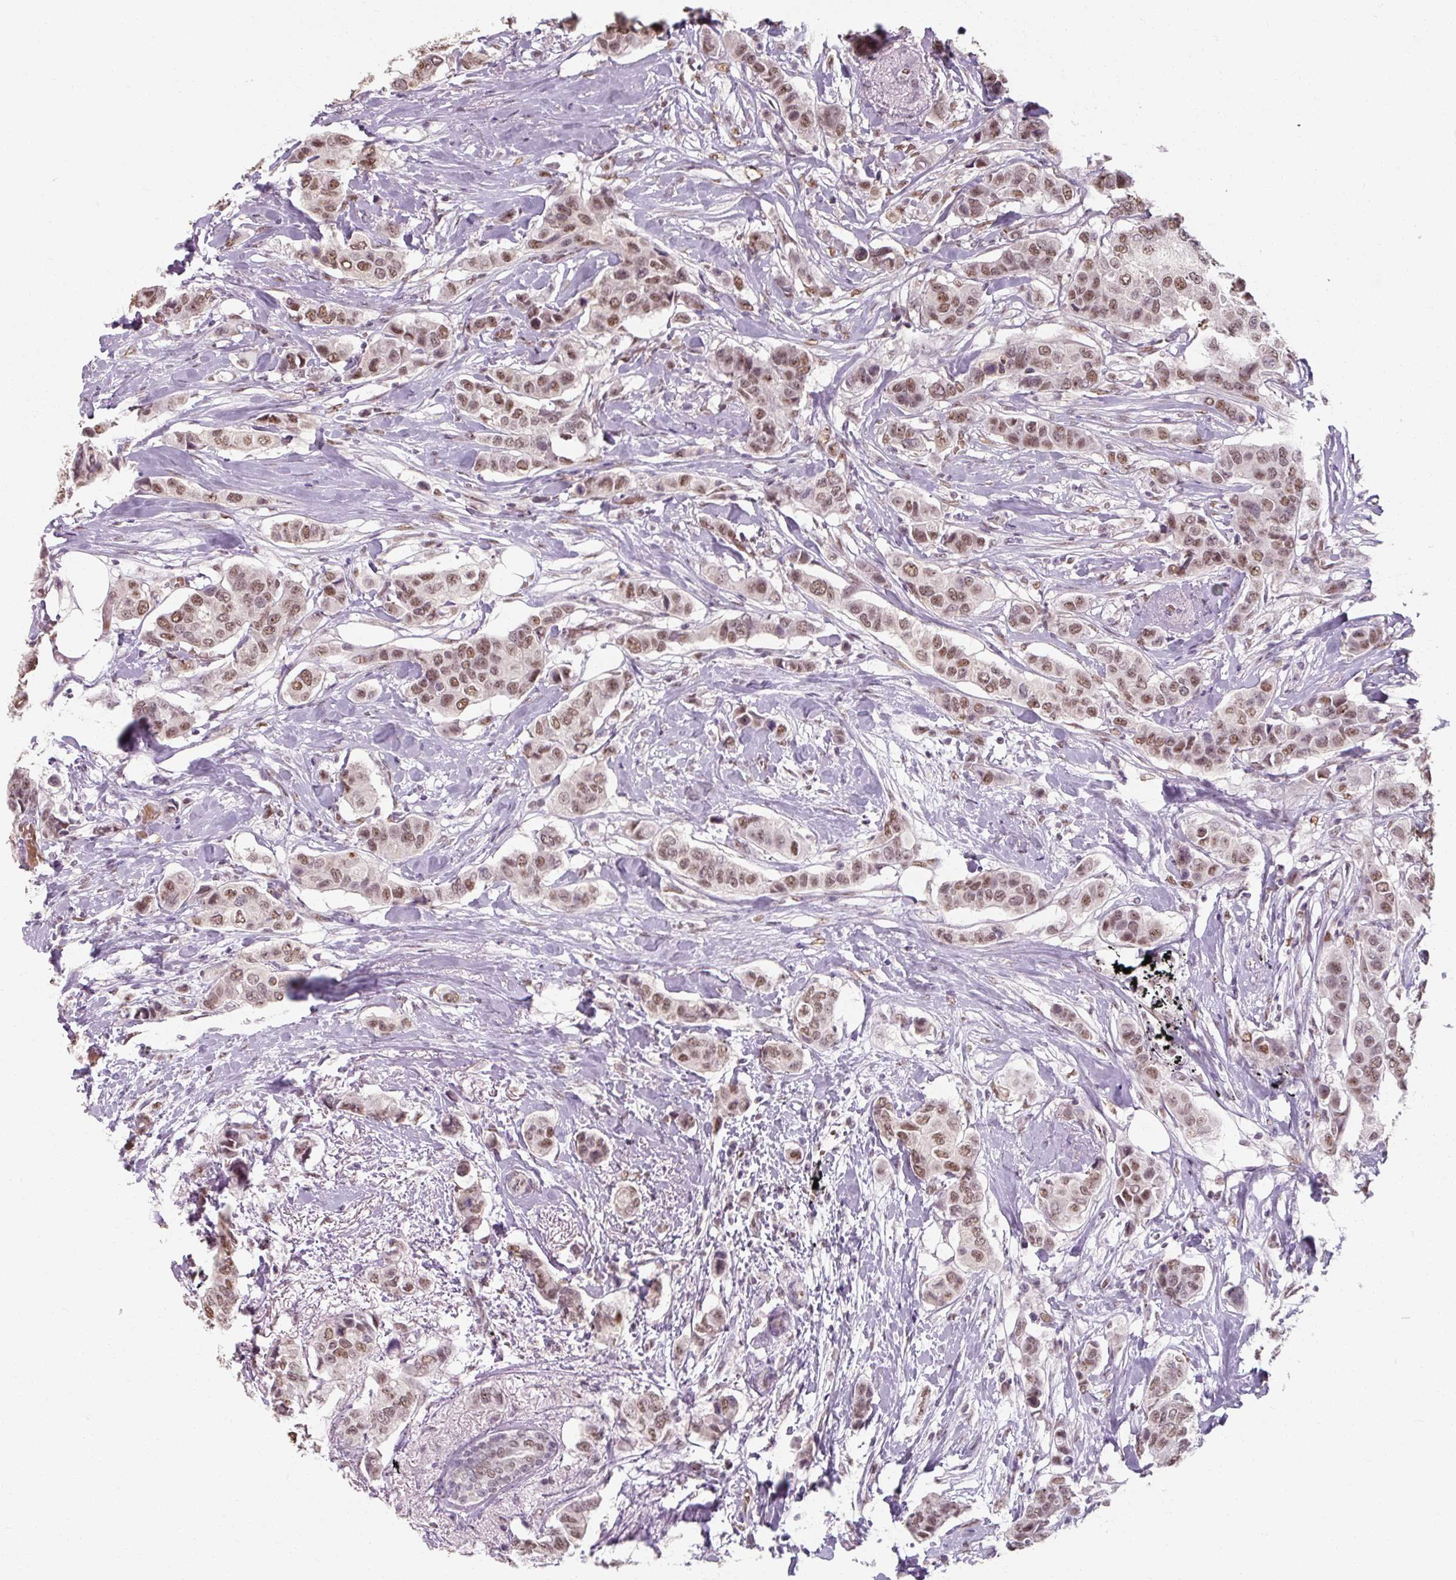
{"staining": {"intensity": "moderate", "quantity": ">75%", "location": "nuclear"}, "tissue": "breast cancer", "cell_type": "Tumor cells", "image_type": "cancer", "snomed": [{"axis": "morphology", "description": "Lobular carcinoma"}, {"axis": "topography", "description": "Breast"}], "caption": "Human breast cancer stained with a brown dye reveals moderate nuclear positive positivity in about >75% of tumor cells.", "gene": "ZFTRAF1", "patient": {"sex": "female", "age": 51}}